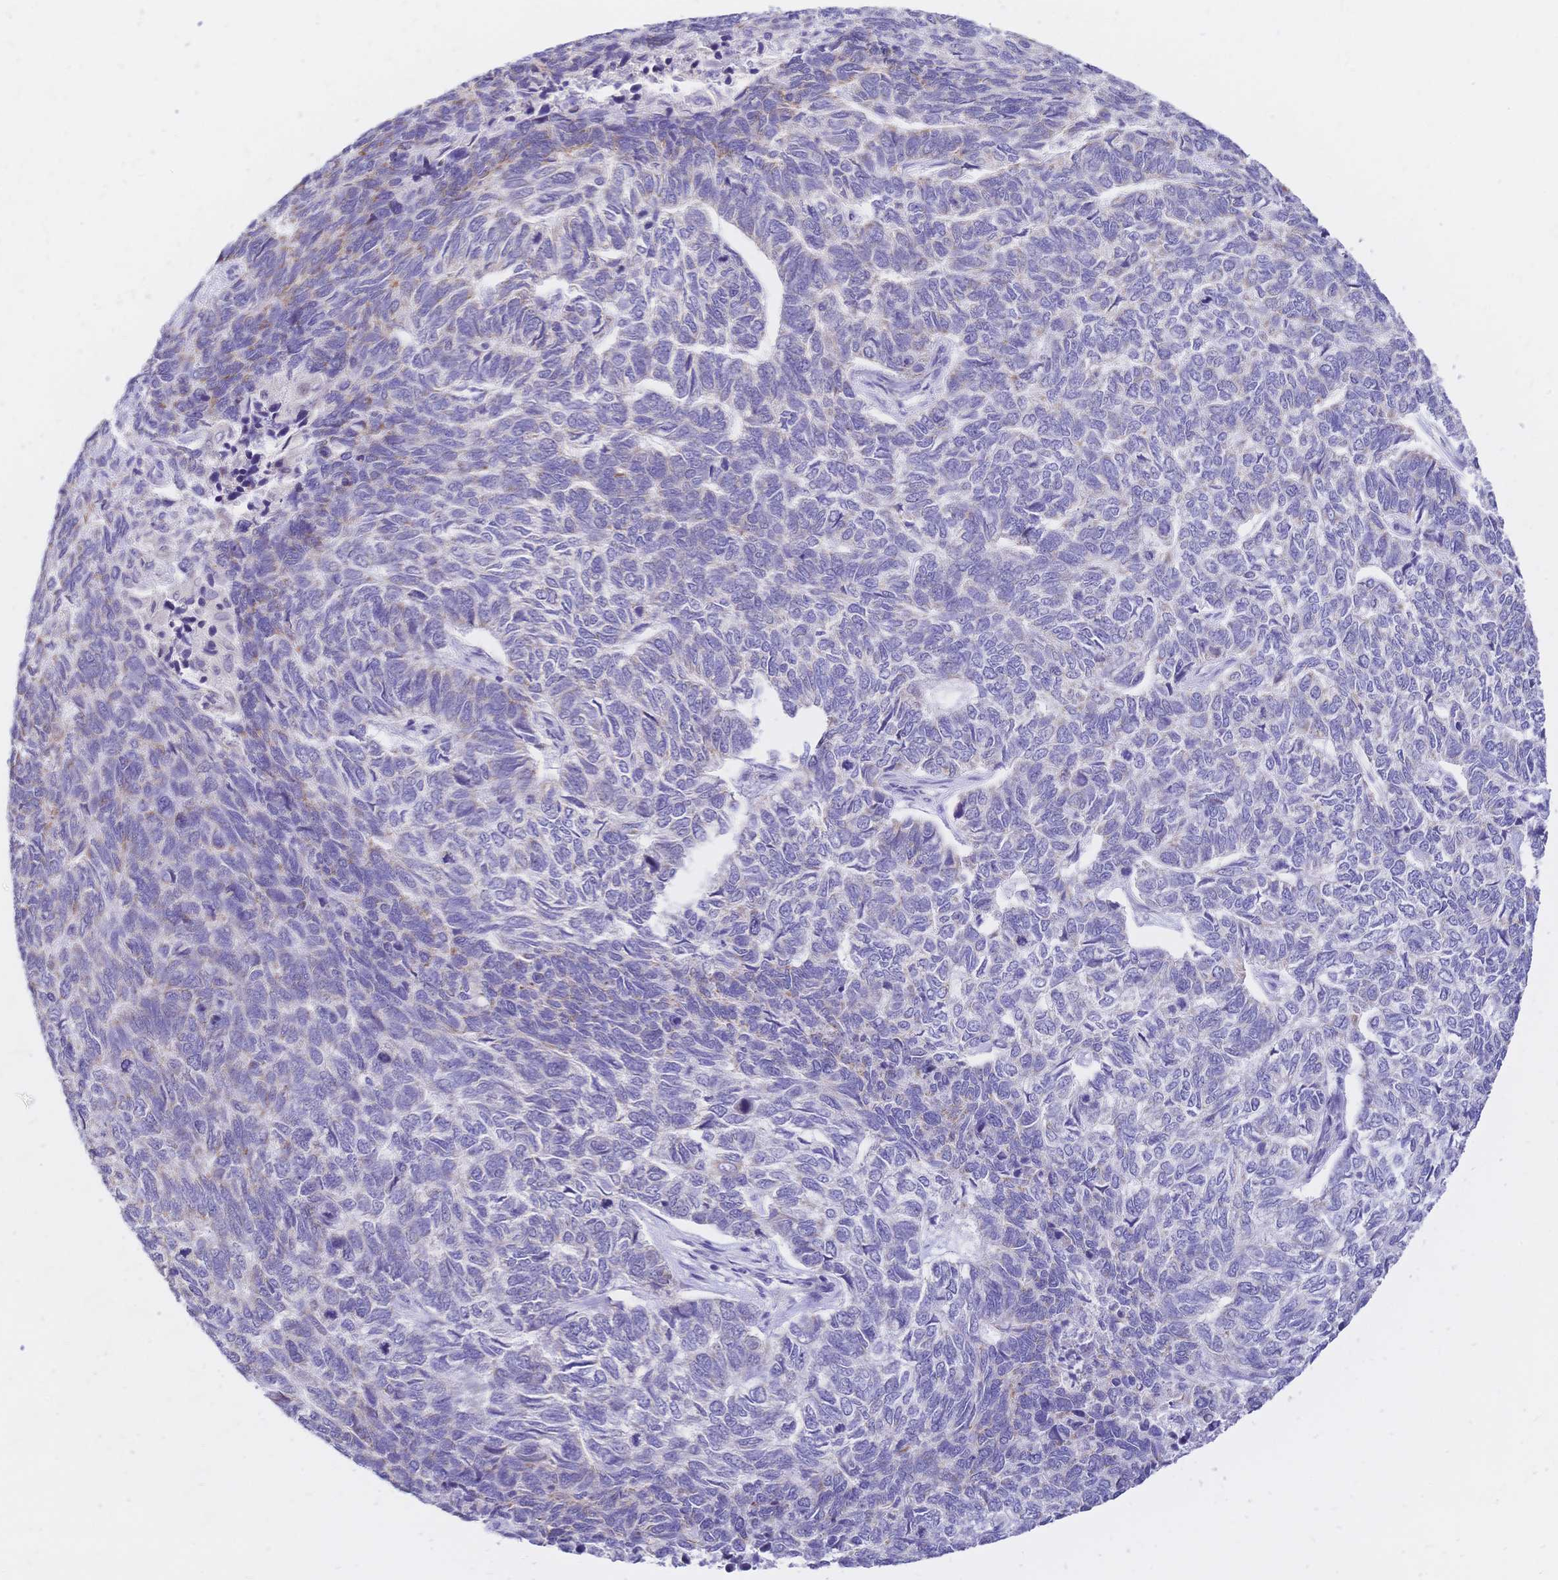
{"staining": {"intensity": "negative", "quantity": "none", "location": "none"}, "tissue": "skin cancer", "cell_type": "Tumor cells", "image_type": "cancer", "snomed": [{"axis": "morphology", "description": "Basal cell carcinoma"}, {"axis": "topography", "description": "Skin"}], "caption": "This is a micrograph of IHC staining of skin cancer (basal cell carcinoma), which shows no positivity in tumor cells.", "gene": "CLEC18B", "patient": {"sex": "female", "age": 65}}